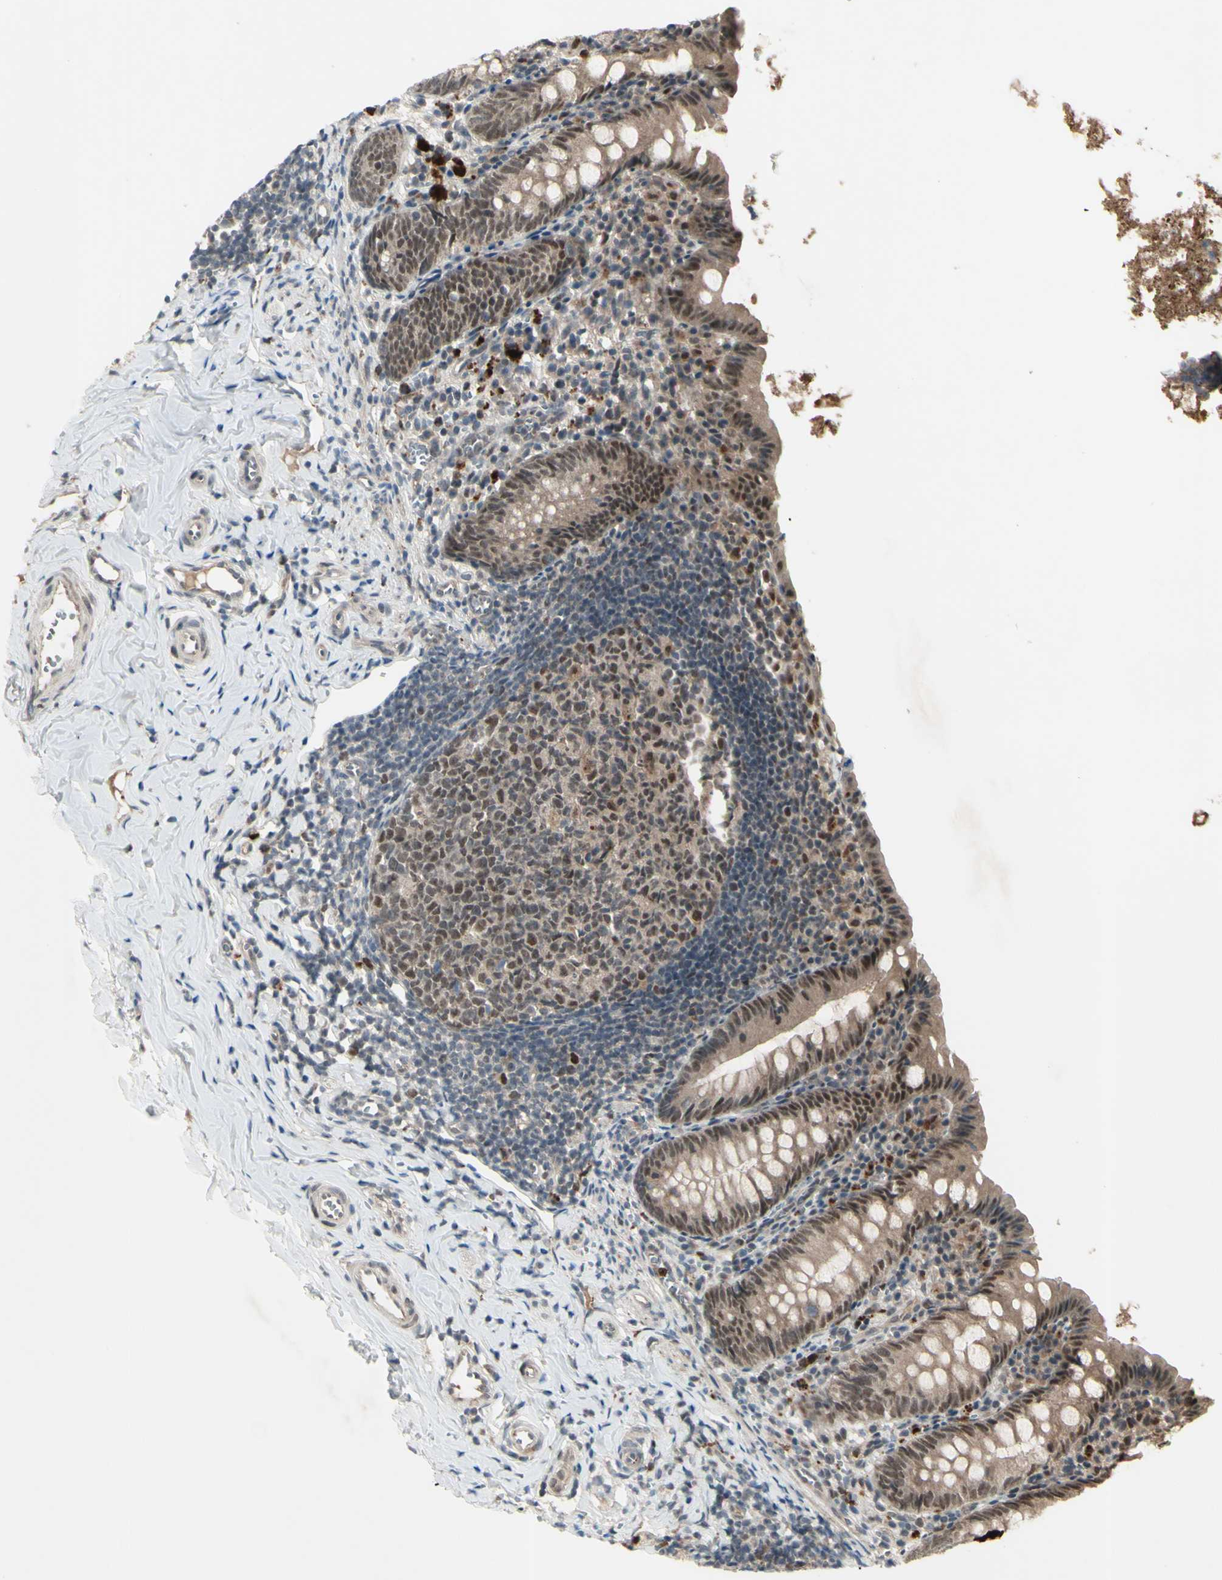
{"staining": {"intensity": "strong", "quantity": ">75%", "location": "cytoplasmic/membranous,nuclear"}, "tissue": "appendix", "cell_type": "Glandular cells", "image_type": "normal", "snomed": [{"axis": "morphology", "description": "Normal tissue, NOS"}, {"axis": "topography", "description": "Appendix"}], "caption": "Protein expression analysis of benign appendix reveals strong cytoplasmic/membranous,nuclear positivity in approximately >75% of glandular cells. (brown staining indicates protein expression, while blue staining denotes nuclei).", "gene": "MLF2", "patient": {"sex": "female", "age": 10}}